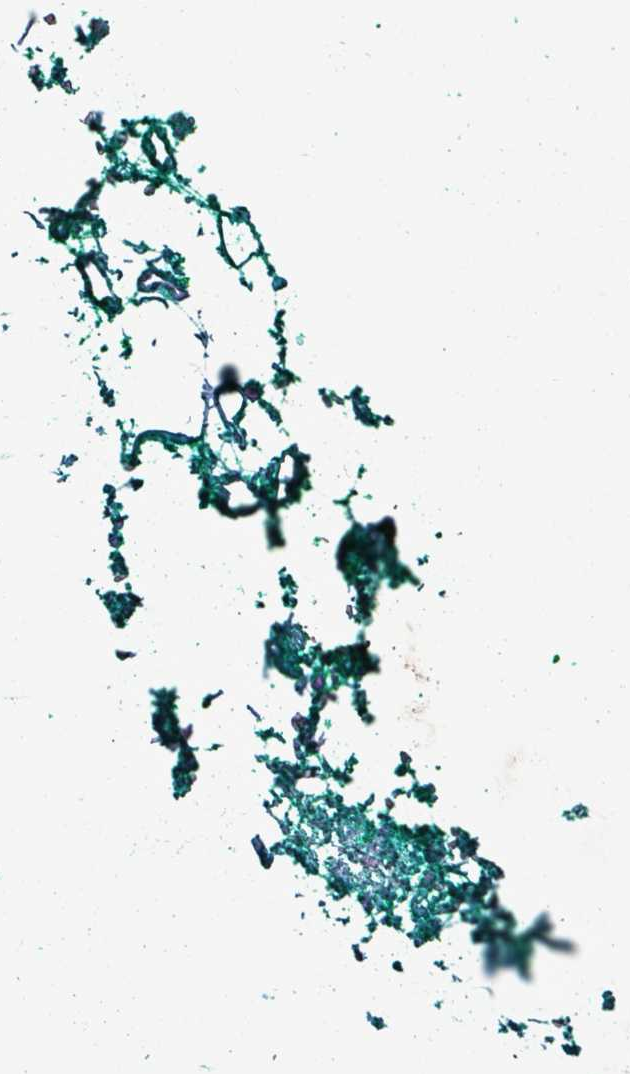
{"staining": {"intensity": "negative", "quantity": "none", "location": "none"}, "tissue": "adipose tissue", "cell_type": "Adipocytes", "image_type": "normal", "snomed": [{"axis": "morphology", "description": "Normal tissue, NOS"}, {"axis": "morphology", "description": "Adenocarcinoma, High grade"}, {"axis": "topography", "description": "Prostate"}, {"axis": "topography", "description": "Peripheral nerve tissue"}], "caption": "Protein analysis of unremarkable adipose tissue demonstrates no significant positivity in adipocytes.", "gene": "HPR", "patient": {"sex": "male", "age": 68}}